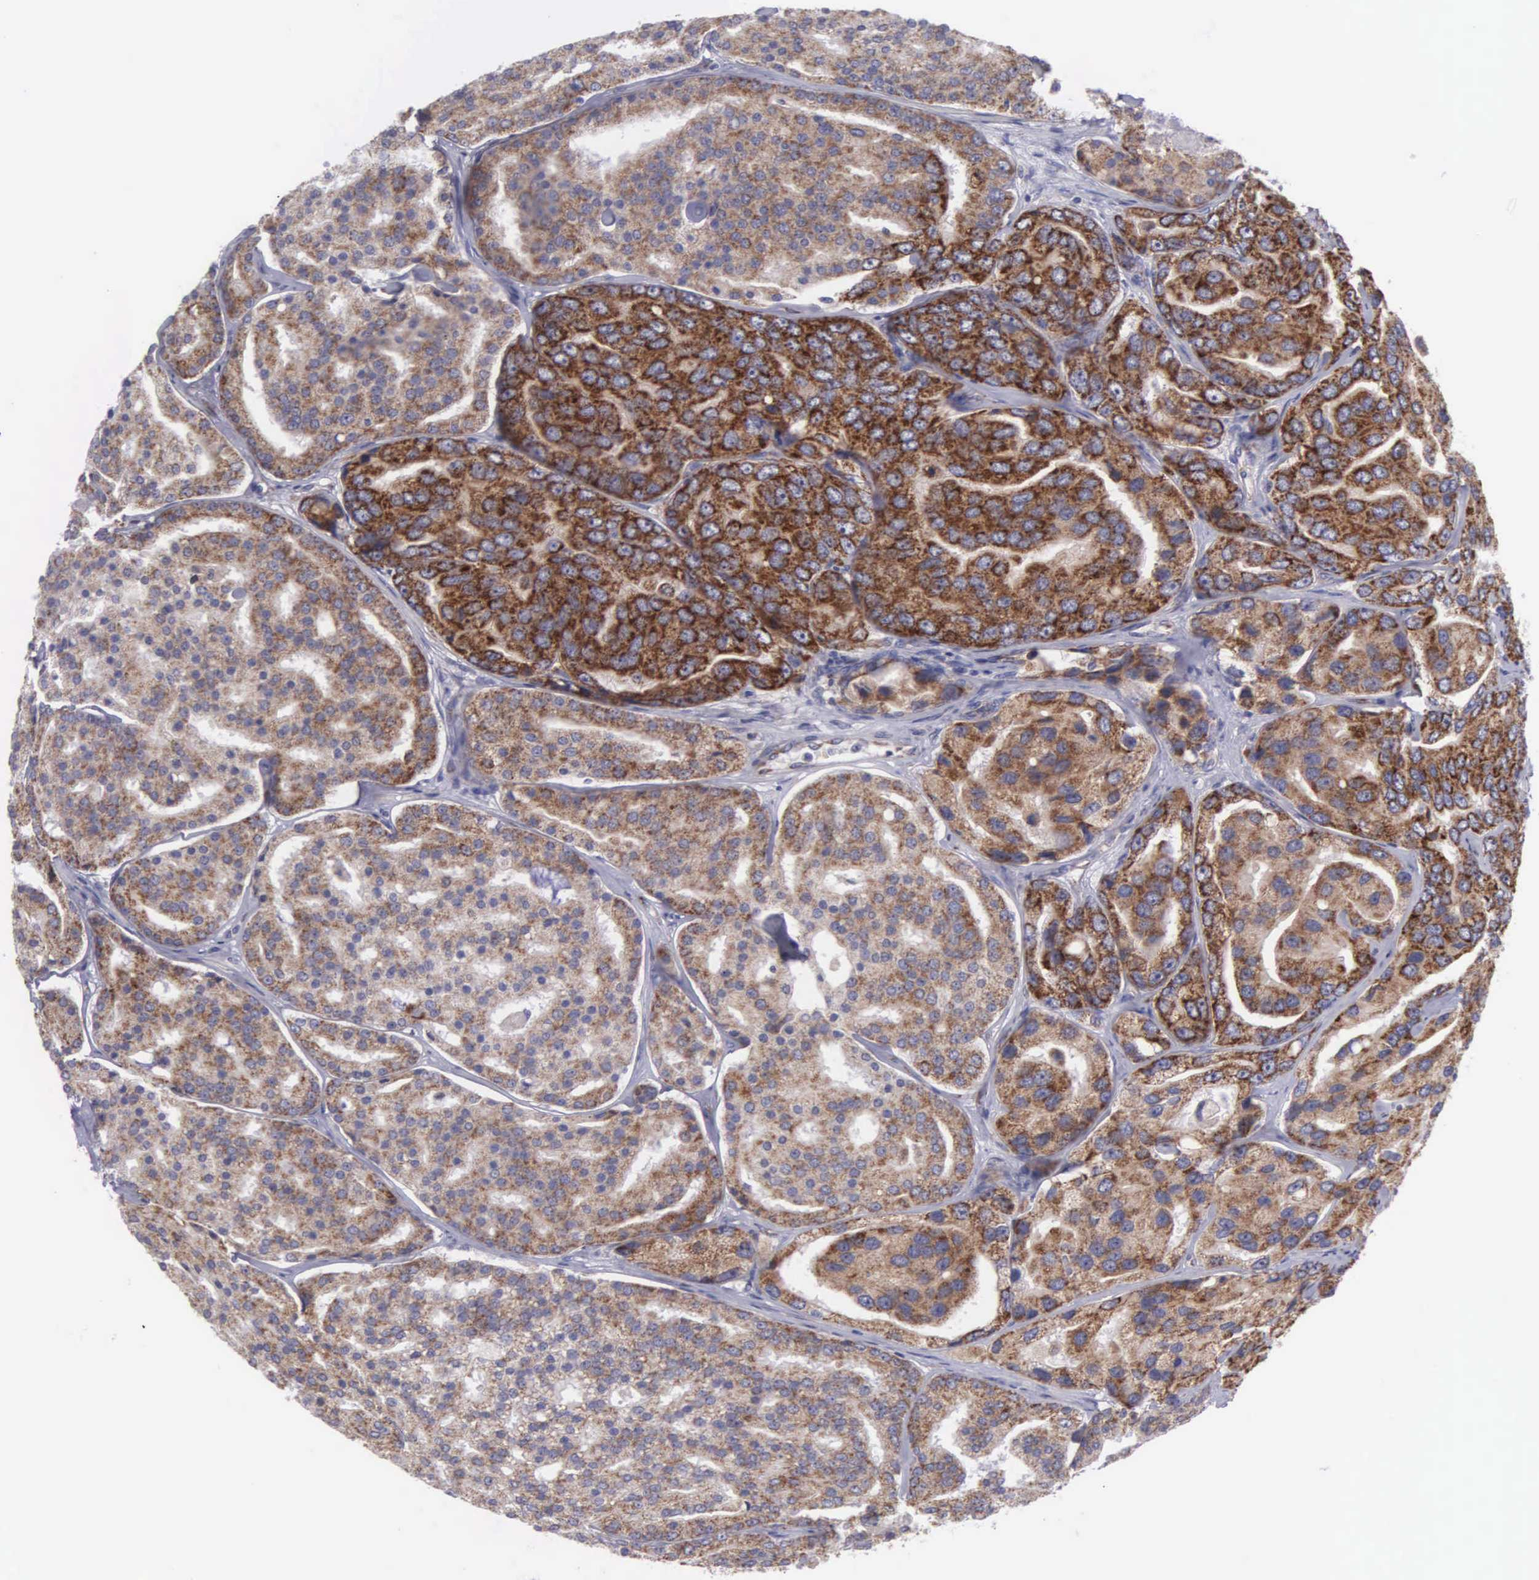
{"staining": {"intensity": "moderate", "quantity": ">75%", "location": "cytoplasmic/membranous"}, "tissue": "prostate cancer", "cell_type": "Tumor cells", "image_type": "cancer", "snomed": [{"axis": "morphology", "description": "Adenocarcinoma, High grade"}, {"axis": "topography", "description": "Prostate"}], "caption": "Tumor cells demonstrate medium levels of moderate cytoplasmic/membranous expression in about >75% of cells in human prostate cancer (adenocarcinoma (high-grade)).", "gene": "SYNJ2BP", "patient": {"sex": "male", "age": 64}}